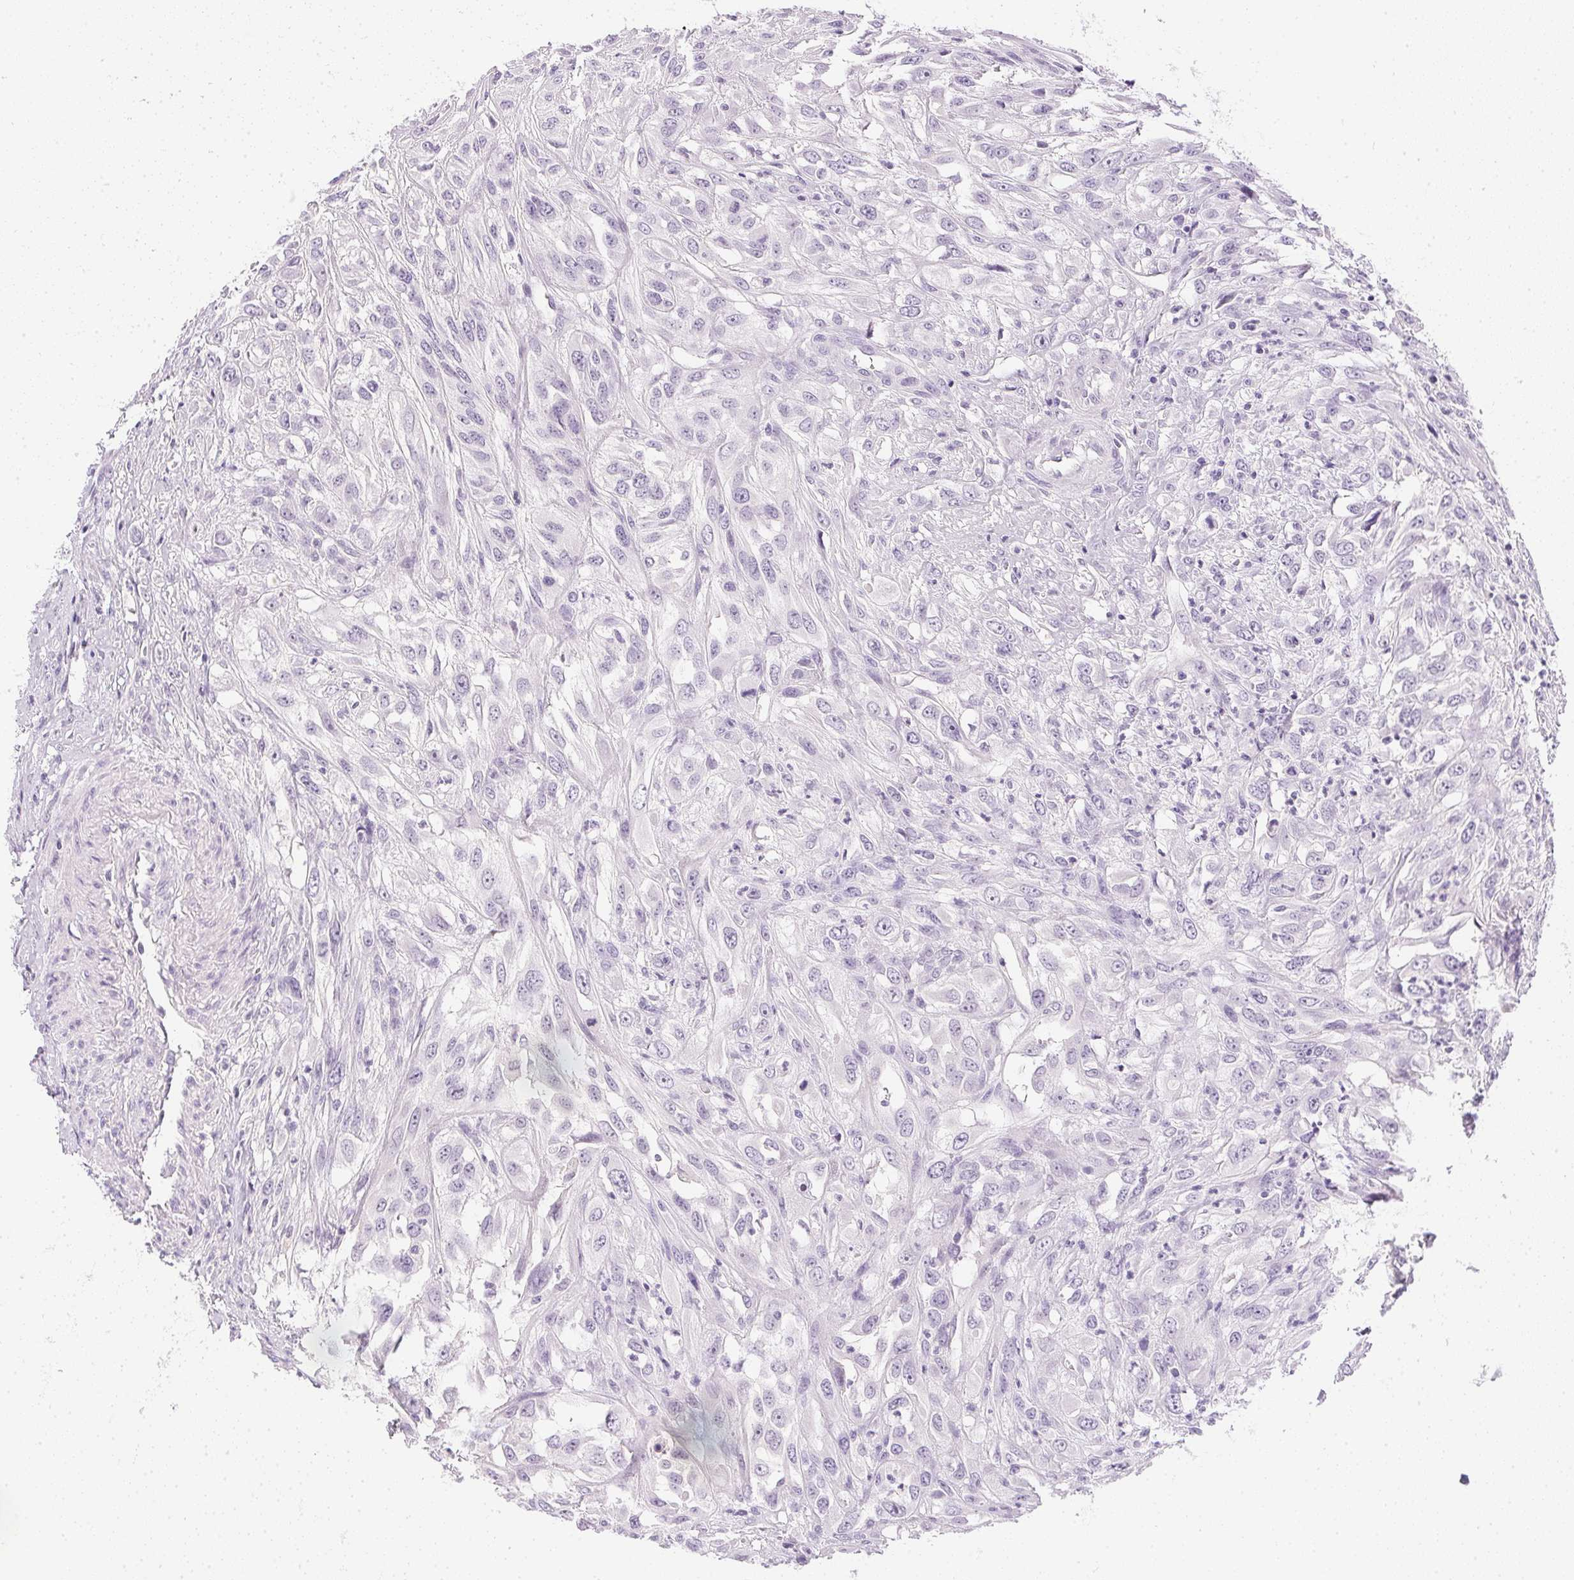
{"staining": {"intensity": "negative", "quantity": "none", "location": "none"}, "tissue": "urothelial cancer", "cell_type": "Tumor cells", "image_type": "cancer", "snomed": [{"axis": "morphology", "description": "Urothelial carcinoma, High grade"}, {"axis": "topography", "description": "Urinary bladder"}], "caption": "DAB (3,3'-diaminobenzidine) immunohistochemical staining of human urothelial carcinoma (high-grade) displays no significant staining in tumor cells.", "gene": "PPY", "patient": {"sex": "male", "age": 67}}